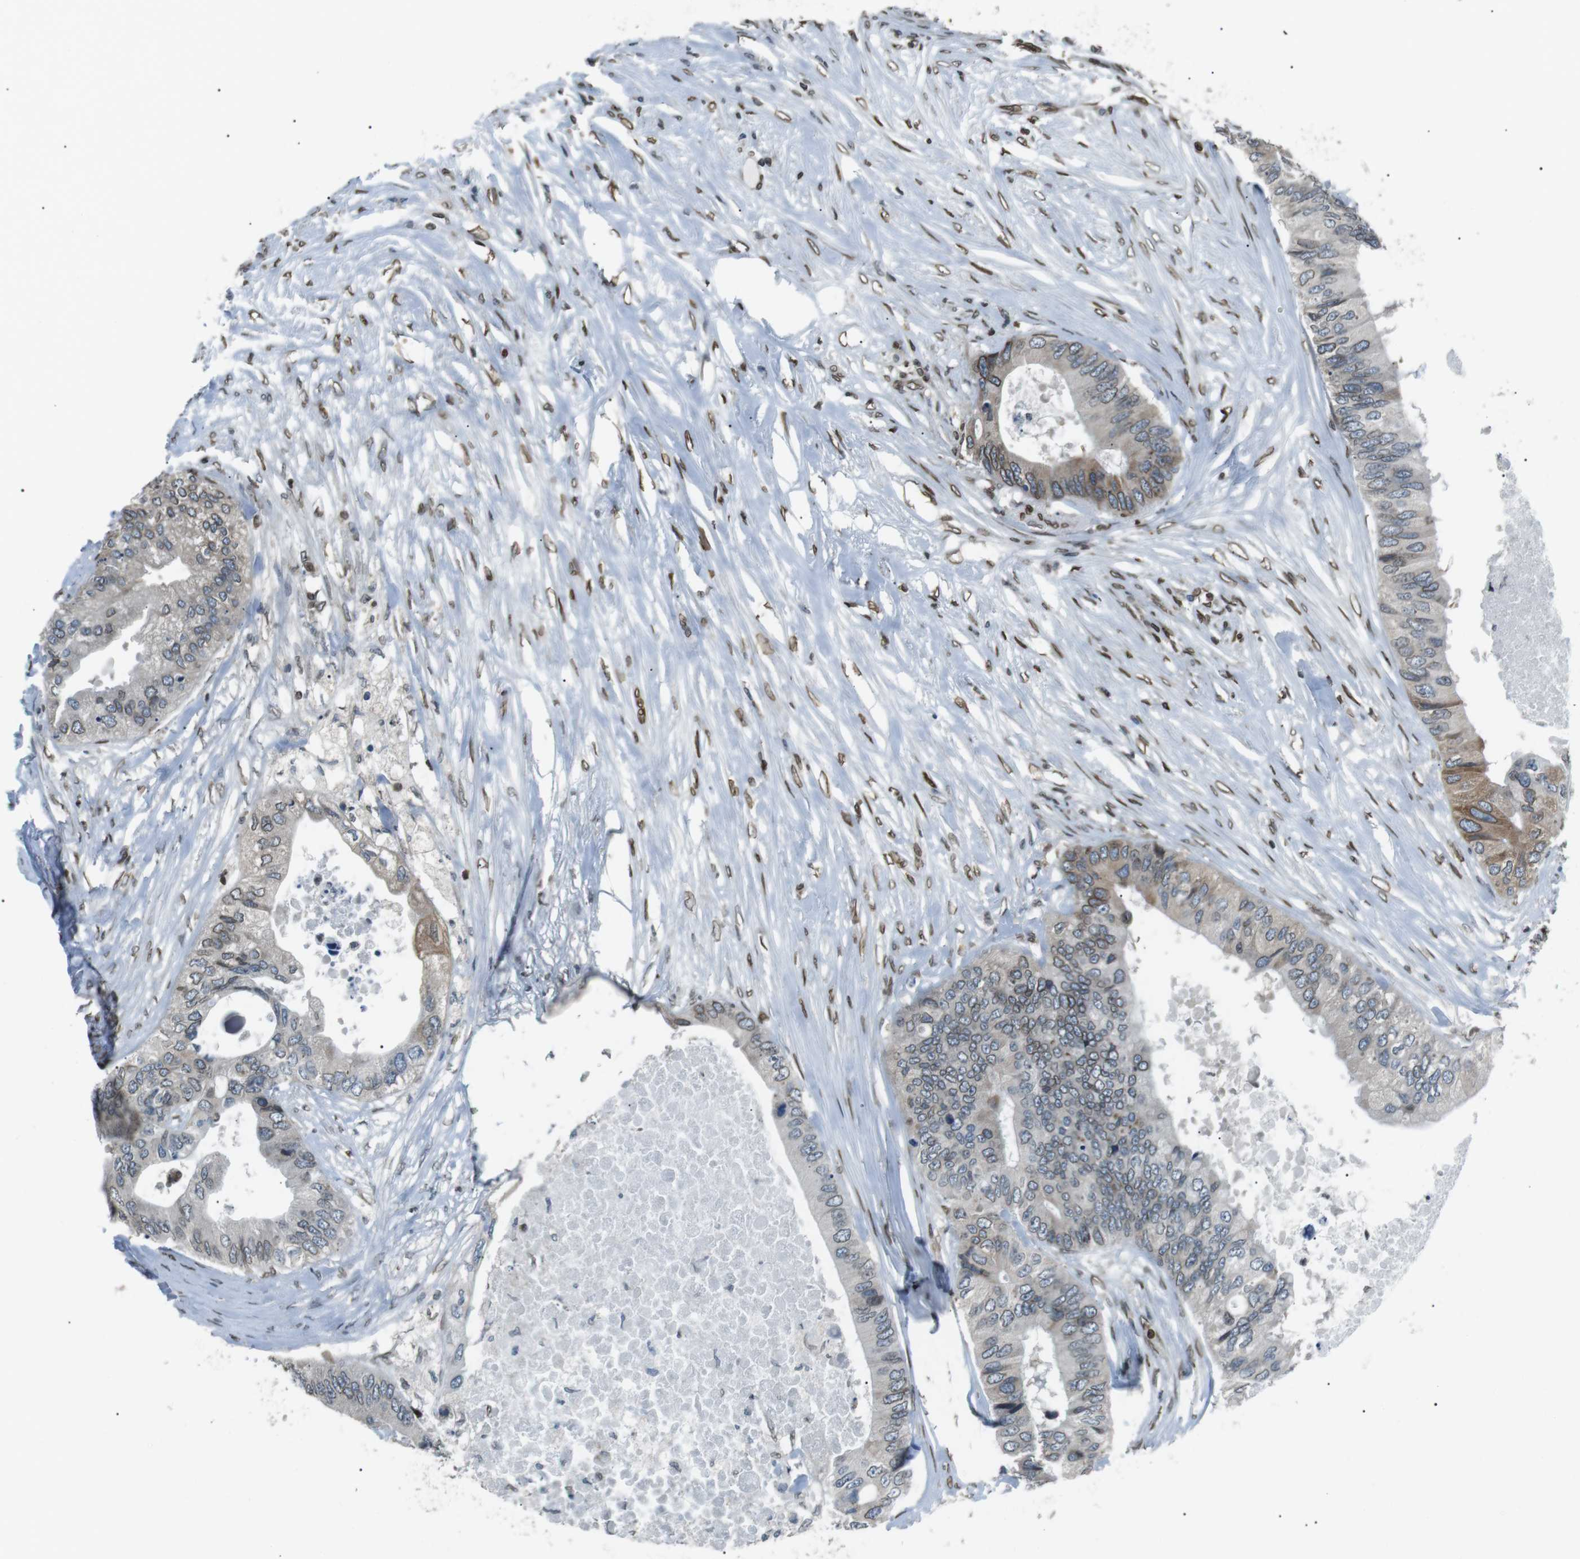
{"staining": {"intensity": "weak", "quantity": ">75%", "location": "cytoplasmic/membranous,nuclear"}, "tissue": "colorectal cancer", "cell_type": "Tumor cells", "image_type": "cancer", "snomed": [{"axis": "morphology", "description": "Adenocarcinoma, NOS"}, {"axis": "topography", "description": "Colon"}], "caption": "Colorectal cancer (adenocarcinoma) was stained to show a protein in brown. There is low levels of weak cytoplasmic/membranous and nuclear positivity in approximately >75% of tumor cells.", "gene": "TMX4", "patient": {"sex": "male", "age": 71}}